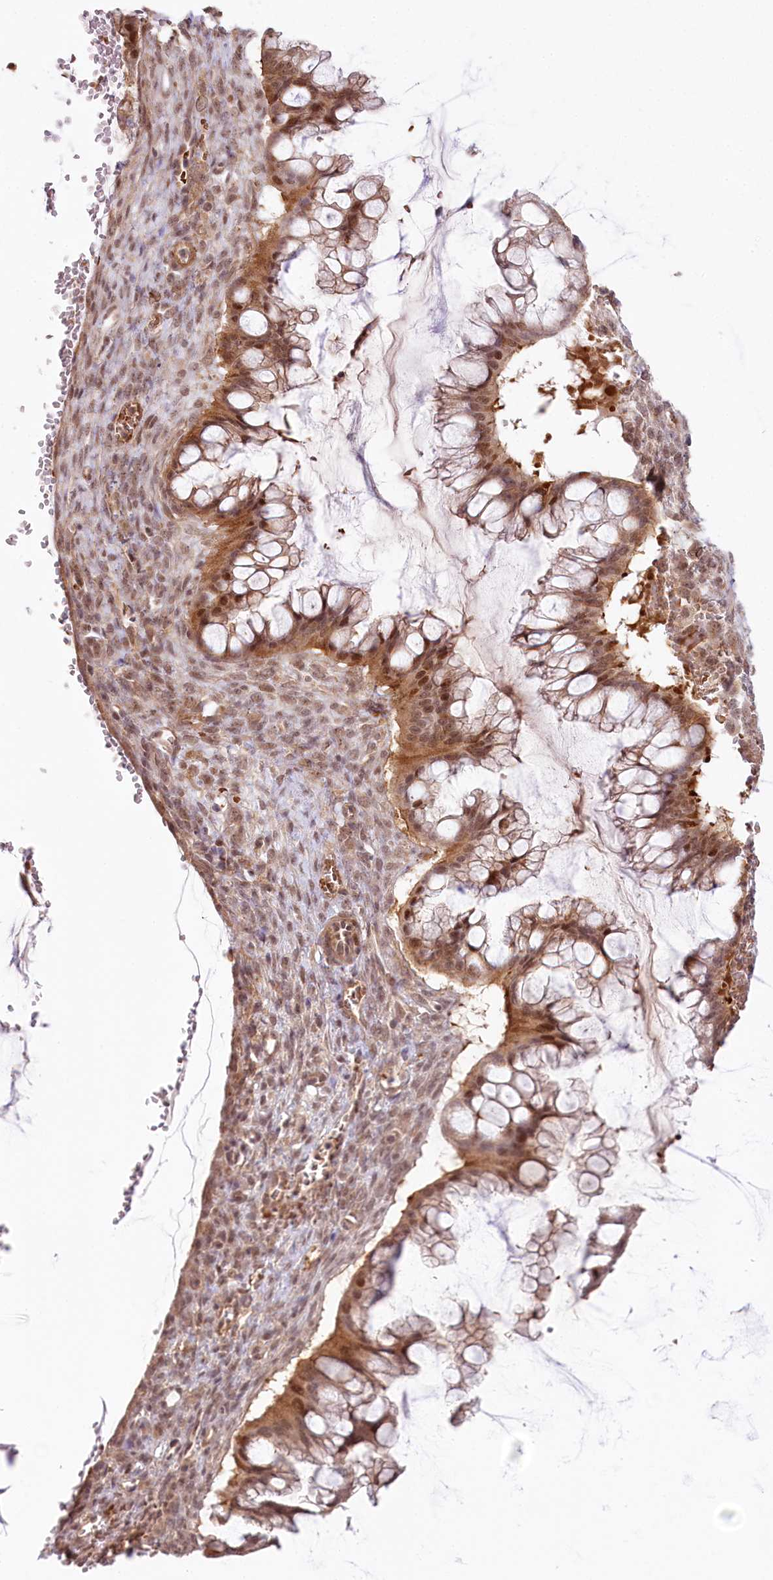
{"staining": {"intensity": "moderate", "quantity": ">75%", "location": "cytoplasmic/membranous,nuclear"}, "tissue": "ovarian cancer", "cell_type": "Tumor cells", "image_type": "cancer", "snomed": [{"axis": "morphology", "description": "Cystadenocarcinoma, mucinous, NOS"}, {"axis": "topography", "description": "Ovary"}], "caption": "Immunohistochemical staining of mucinous cystadenocarcinoma (ovarian) exhibits medium levels of moderate cytoplasmic/membranous and nuclear protein staining in approximately >75% of tumor cells.", "gene": "TUBGCP2", "patient": {"sex": "female", "age": 73}}